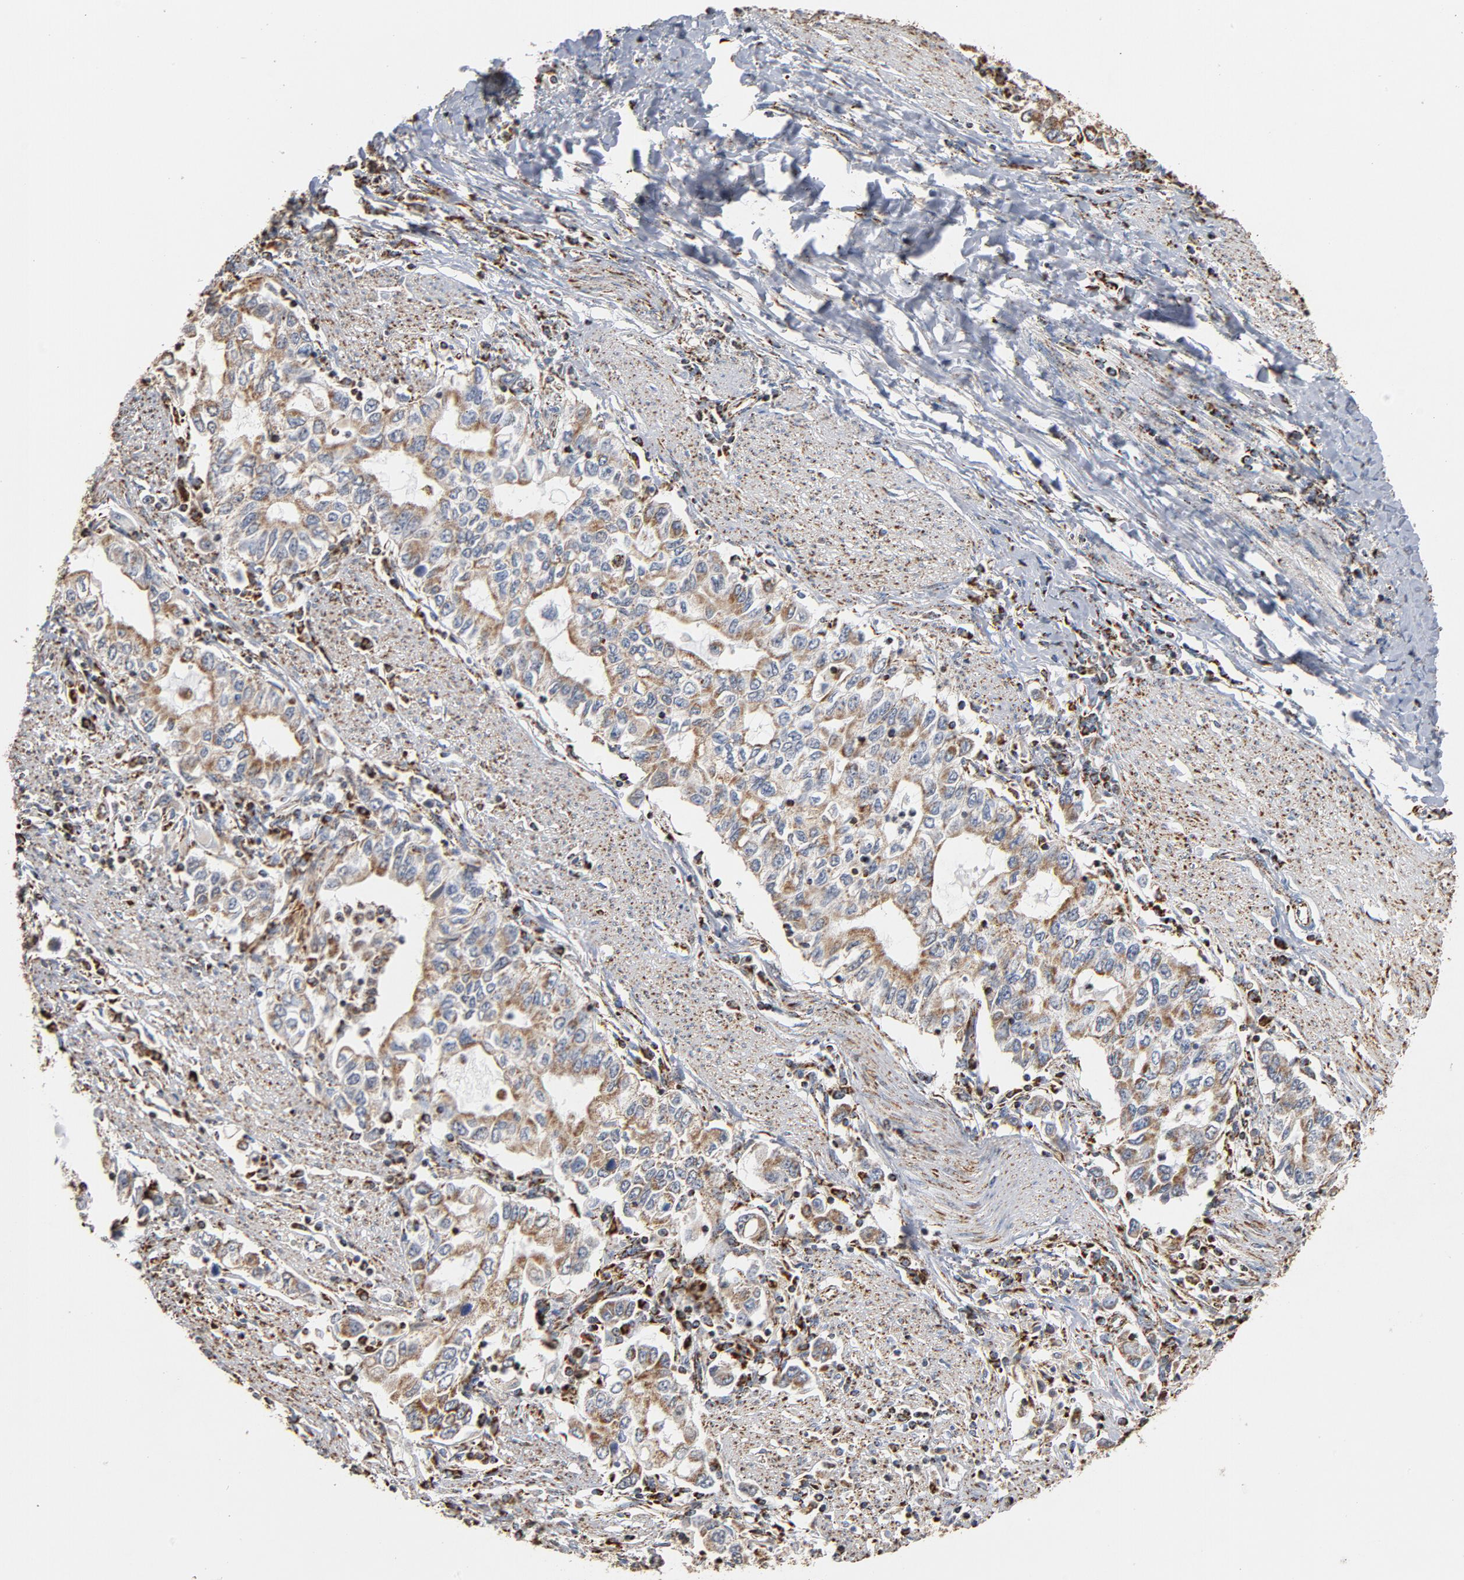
{"staining": {"intensity": "moderate", "quantity": ">75%", "location": "cytoplasmic/membranous"}, "tissue": "stomach cancer", "cell_type": "Tumor cells", "image_type": "cancer", "snomed": [{"axis": "morphology", "description": "Adenocarcinoma, NOS"}, {"axis": "topography", "description": "Stomach, lower"}], "caption": "This image exhibits stomach adenocarcinoma stained with IHC to label a protein in brown. The cytoplasmic/membranous of tumor cells show moderate positivity for the protein. Nuclei are counter-stained blue.", "gene": "NDUFS4", "patient": {"sex": "female", "age": 72}}